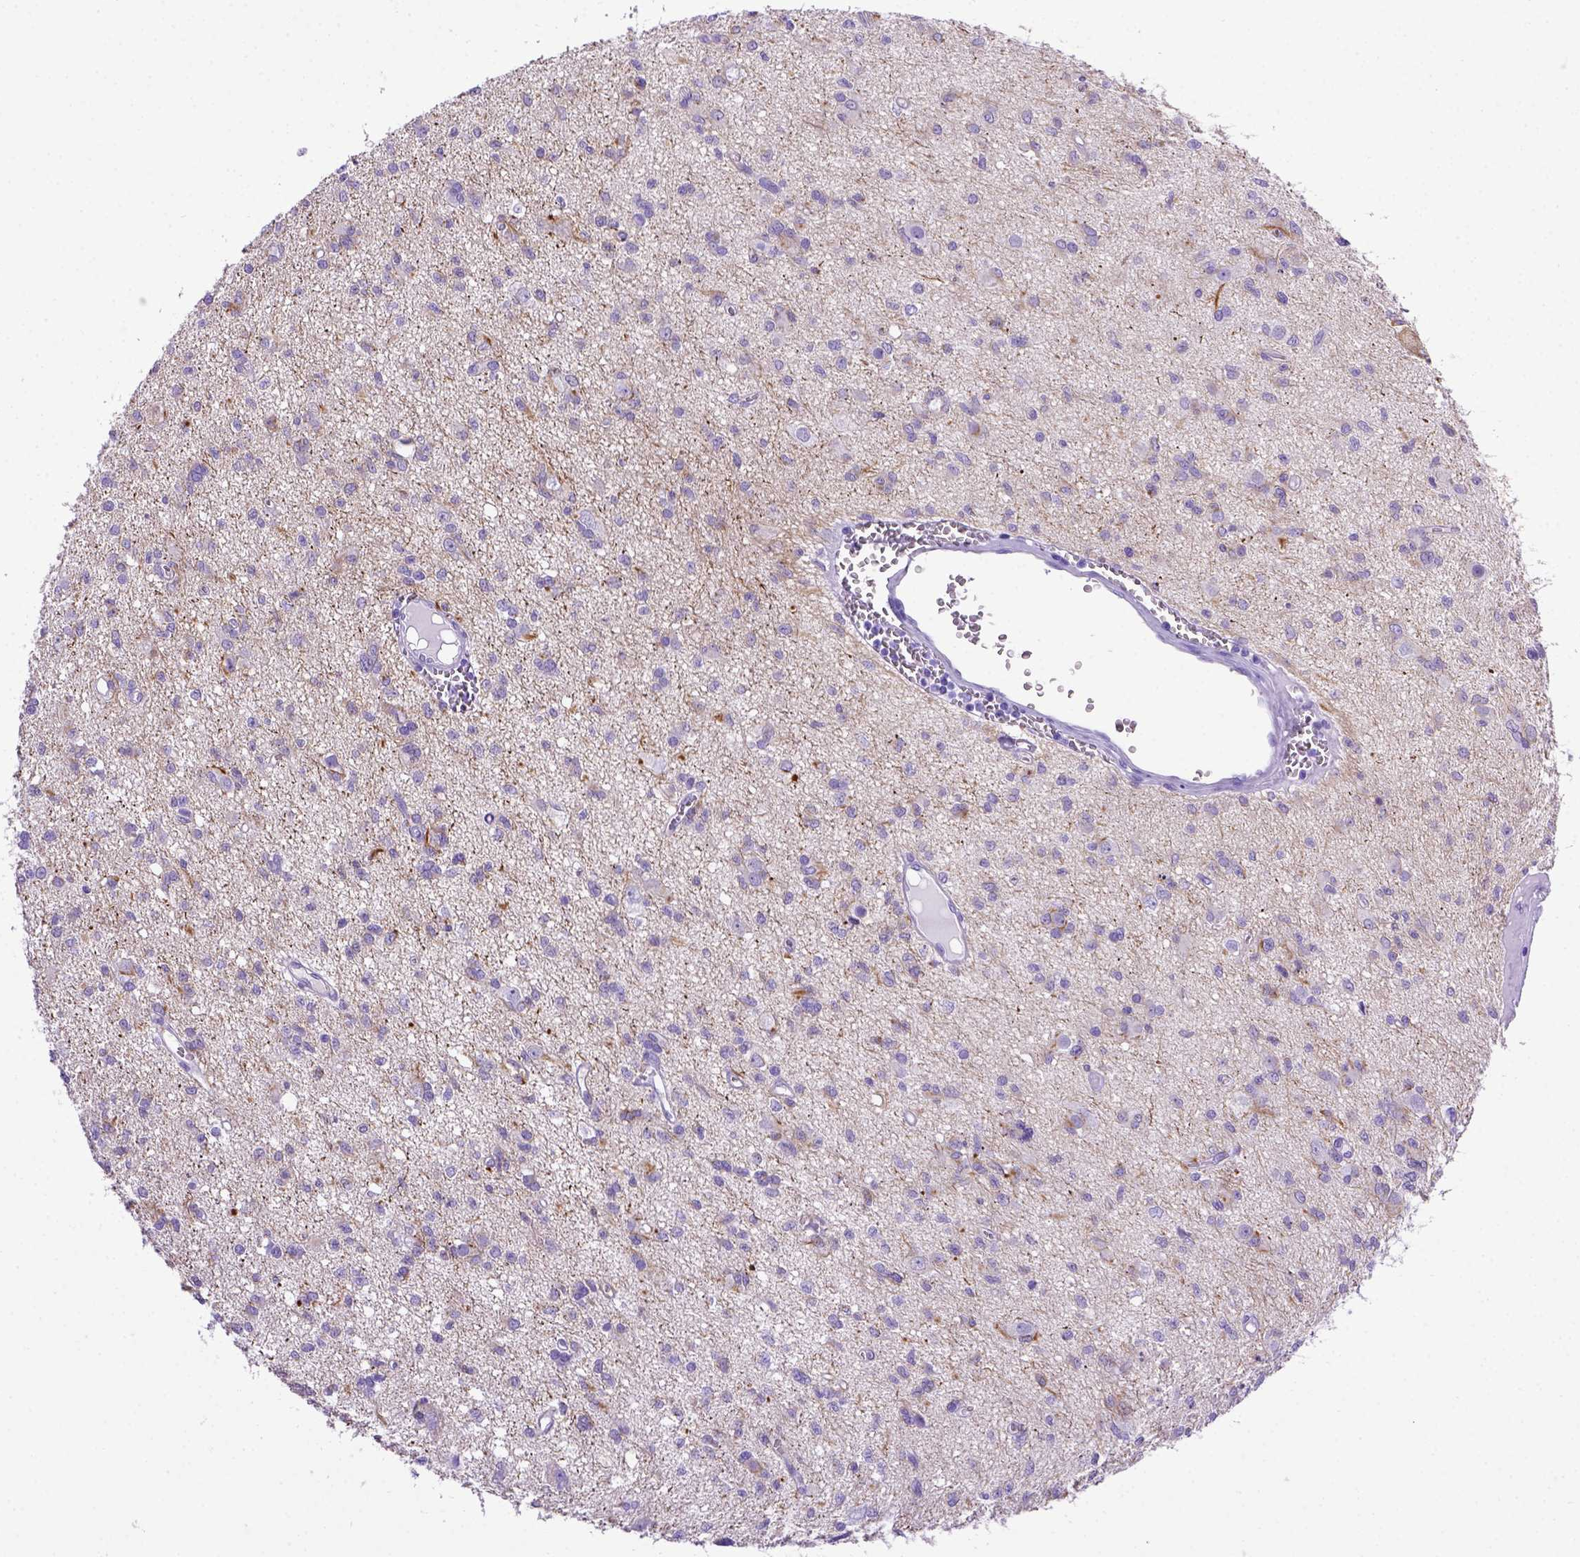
{"staining": {"intensity": "negative", "quantity": "none", "location": "none"}, "tissue": "glioma", "cell_type": "Tumor cells", "image_type": "cancer", "snomed": [{"axis": "morphology", "description": "Glioma, malignant, Low grade"}, {"axis": "topography", "description": "Brain"}], "caption": "High power microscopy photomicrograph of an immunohistochemistry (IHC) photomicrograph of glioma, revealing no significant expression in tumor cells.", "gene": "ADAM12", "patient": {"sex": "male", "age": 64}}